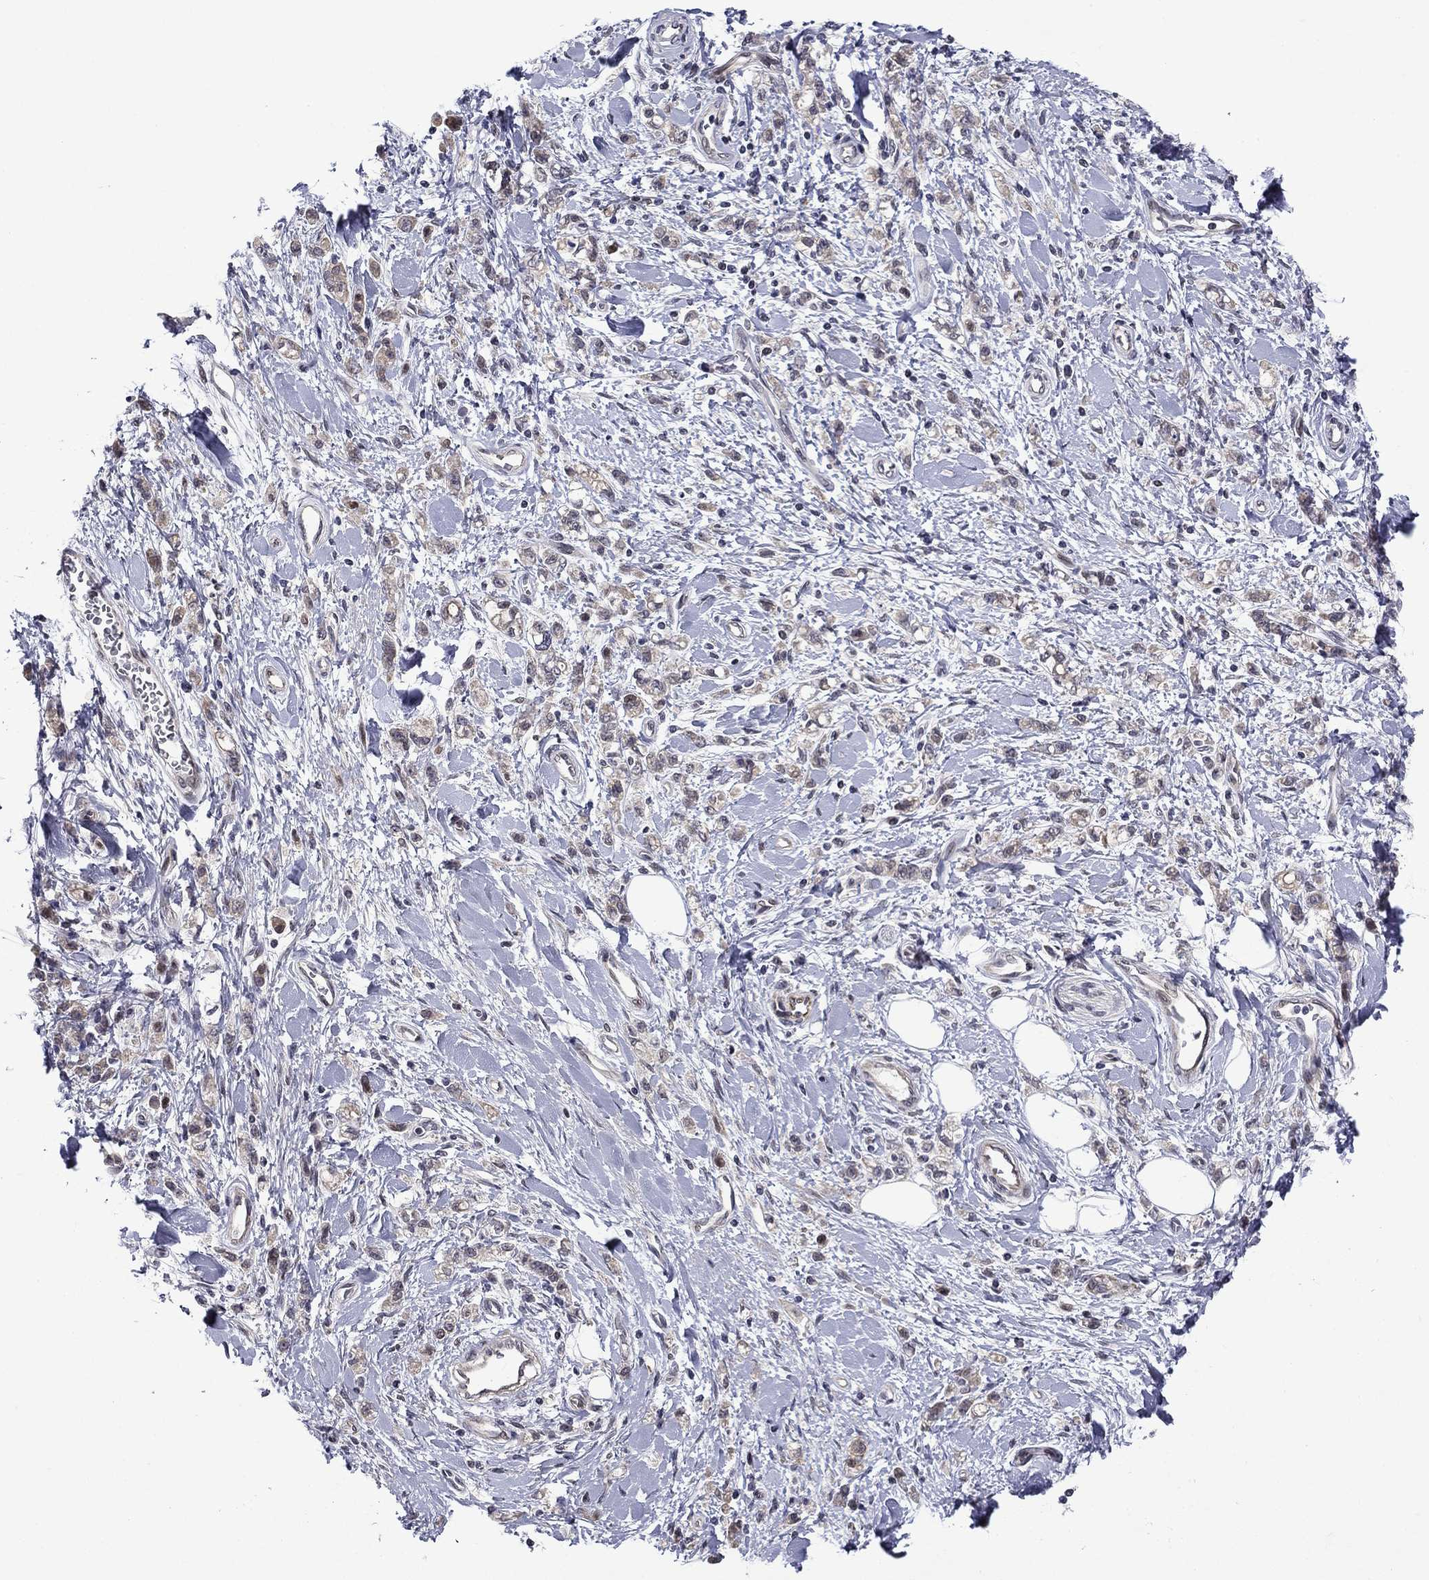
{"staining": {"intensity": "negative", "quantity": "none", "location": "none"}, "tissue": "stomach cancer", "cell_type": "Tumor cells", "image_type": "cancer", "snomed": [{"axis": "morphology", "description": "Adenocarcinoma, NOS"}, {"axis": "topography", "description": "Stomach"}], "caption": "The immunohistochemistry micrograph has no significant positivity in tumor cells of stomach cancer (adenocarcinoma) tissue.", "gene": "B3GAT1", "patient": {"sex": "male", "age": 77}}